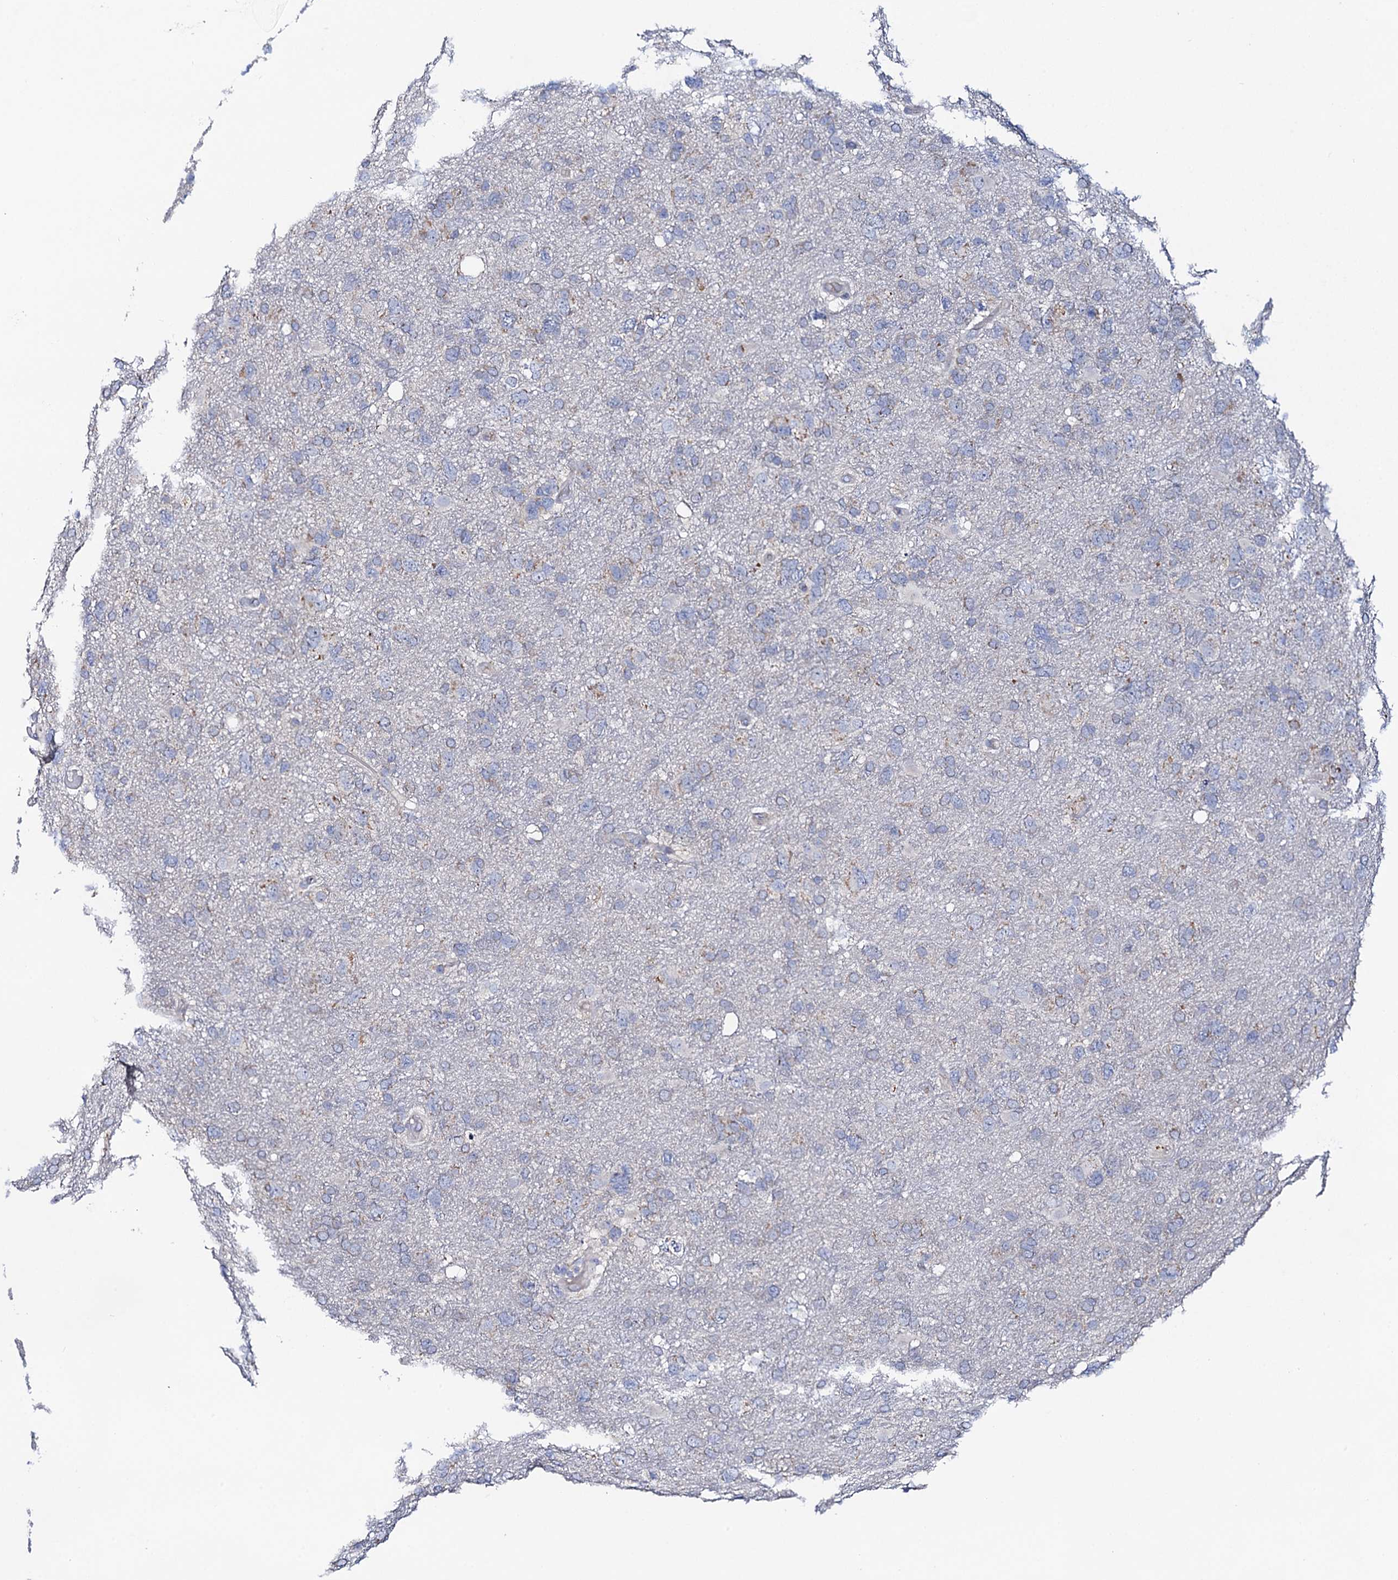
{"staining": {"intensity": "negative", "quantity": "none", "location": "none"}, "tissue": "glioma", "cell_type": "Tumor cells", "image_type": "cancer", "snomed": [{"axis": "morphology", "description": "Glioma, malignant, High grade"}, {"axis": "topography", "description": "Brain"}], "caption": "Tumor cells show no significant staining in glioma.", "gene": "MRPL48", "patient": {"sex": "male", "age": 61}}